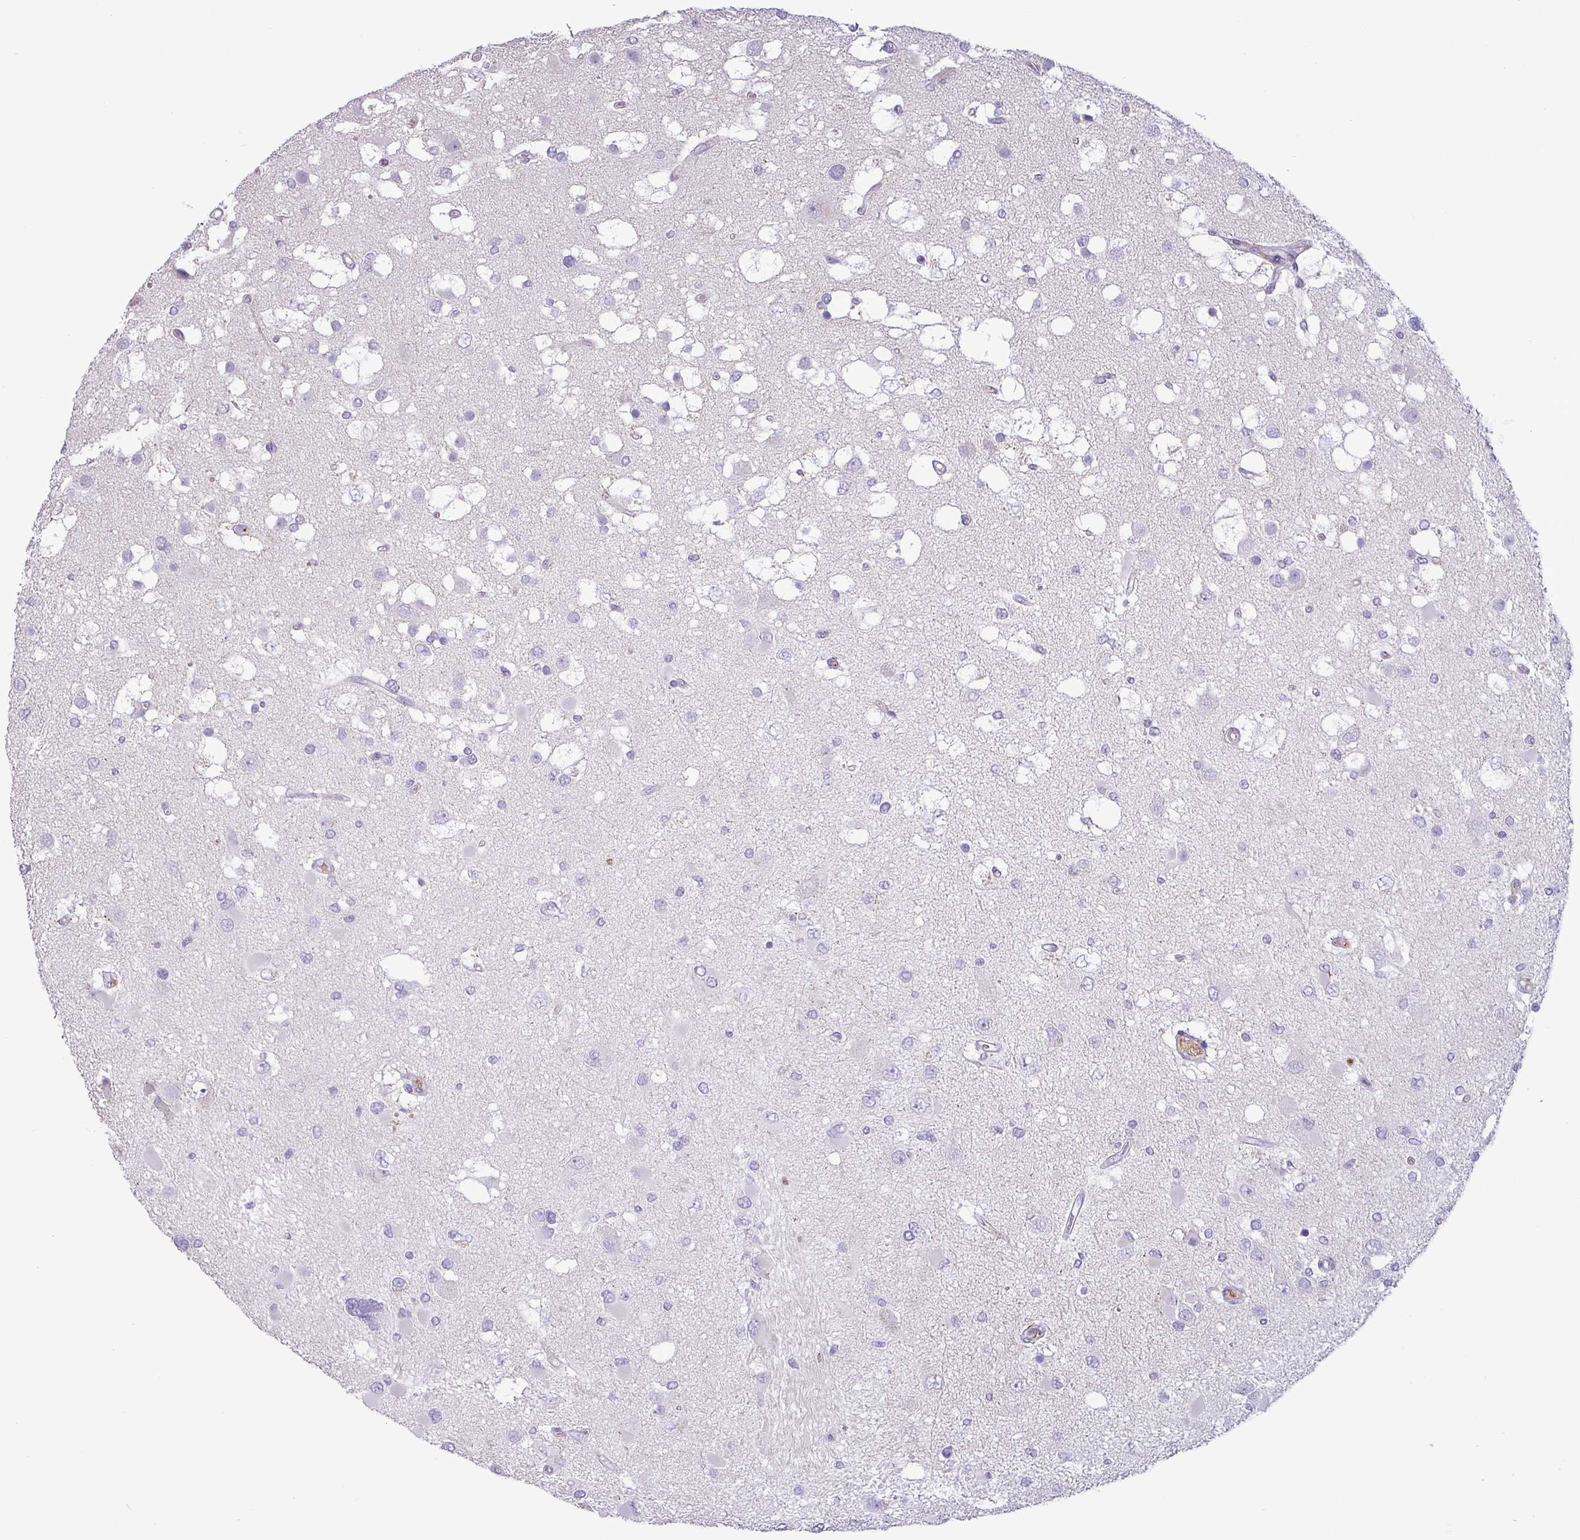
{"staining": {"intensity": "negative", "quantity": "none", "location": "none"}, "tissue": "glioma", "cell_type": "Tumor cells", "image_type": "cancer", "snomed": [{"axis": "morphology", "description": "Glioma, malignant, High grade"}, {"axis": "topography", "description": "Brain"}], "caption": "The histopathology image demonstrates no staining of tumor cells in glioma. The staining was performed using DAB (3,3'-diaminobenzidine) to visualize the protein expression in brown, while the nuclei were stained in blue with hematoxylin (Magnification: 20x).", "gene": "PLIN2", "patient": {"sex": "male", "age": 53}}